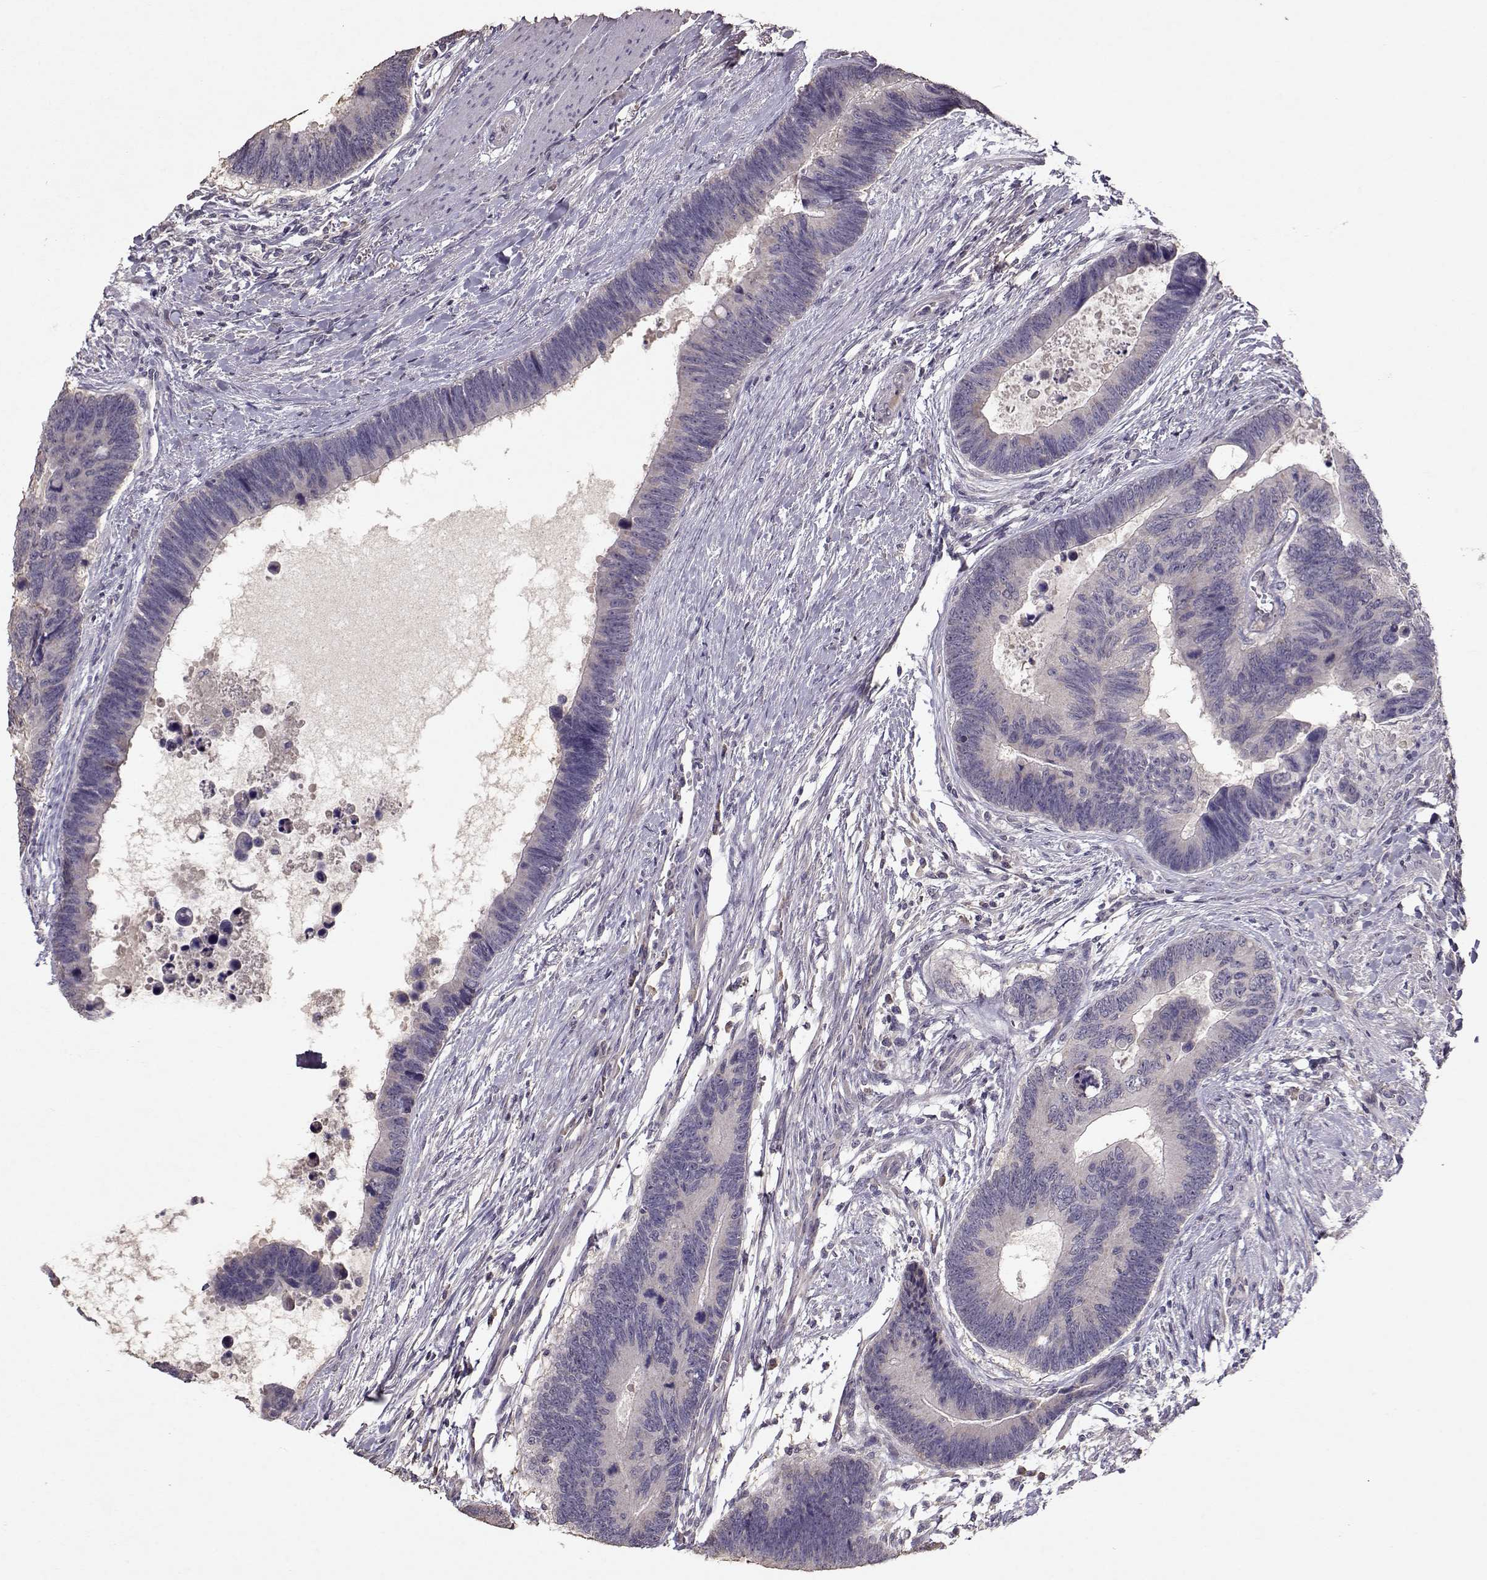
{"staining": {"intensity": "negative", "quantity": "none", "location": "none"}, "tissue": "colorectal cancer", "cell_type": "Tumor cells", "image_type": "cancer", "snomed": [{"axis": "morphology", "description": "Adenocarcinoma, NOS"}, {"axis": "topography", "description": "Colon"}], "caption": "Immunohistochemical staining of colorectal cancer (adenocarcinoma) demonstrates no significant expression in tumor cells. The staining was performed using DAB to visualize the protein expression in brown, while the nuclei were stained in blue with hematoxylin (Magnification: 20x).", "gene": "PMCH", "patient": {"sex": "female", "age": 77}}